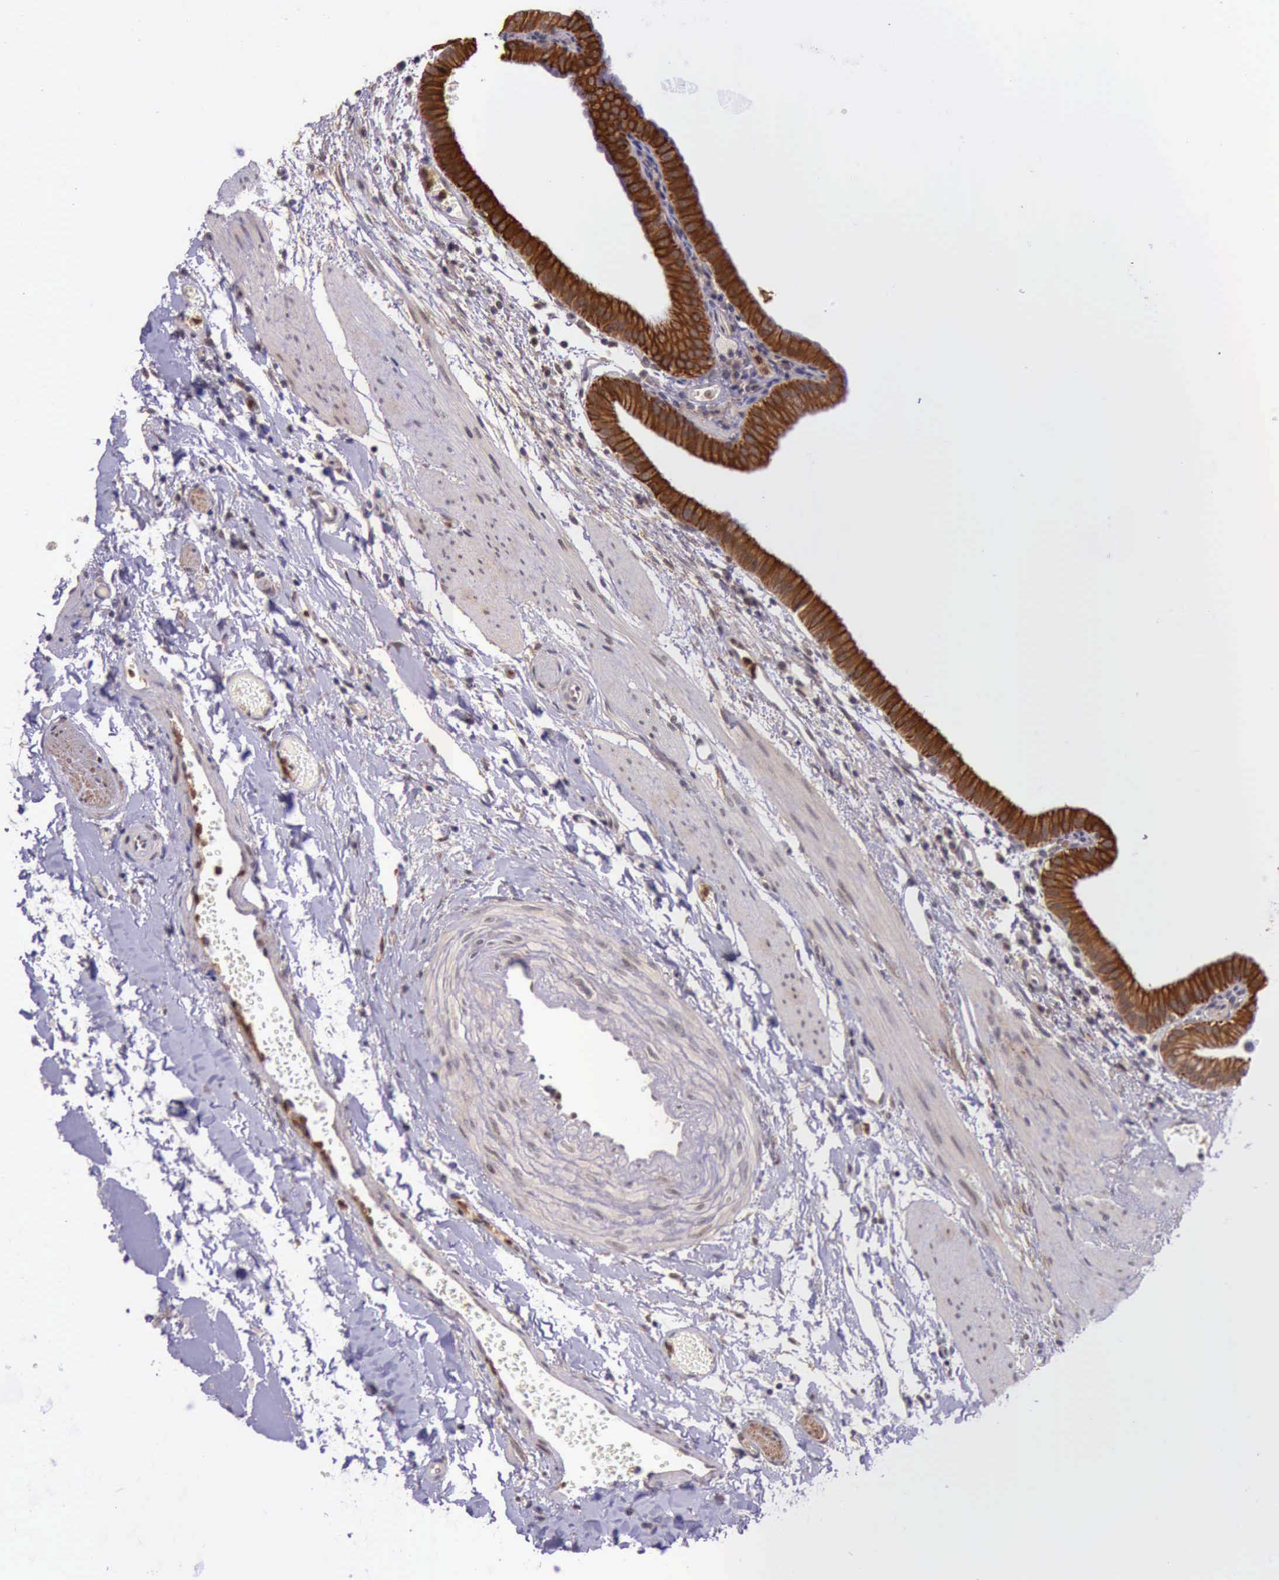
{"staining": {"intensity": "strong", "quantity": ">75%", "location": "cytoplasmic/membranous"}, "tissue": "gallbladder", "cell_type": "Glandular cells", "image_type": "normal", "snomed": [{"axis": "morphology", "description": "Normal tissue, NOS"}, {"axis": "topography", "description": "Gallbladder"}], "caption": "High-power microscopy captured an IHC micrograph of benign gallbladder, revealing strong cytoplasmic/membranous positivity in about >75% of glandular cells.", "gene": "PRICKLE3", "patient": {"sex": "female", "age": 48}}